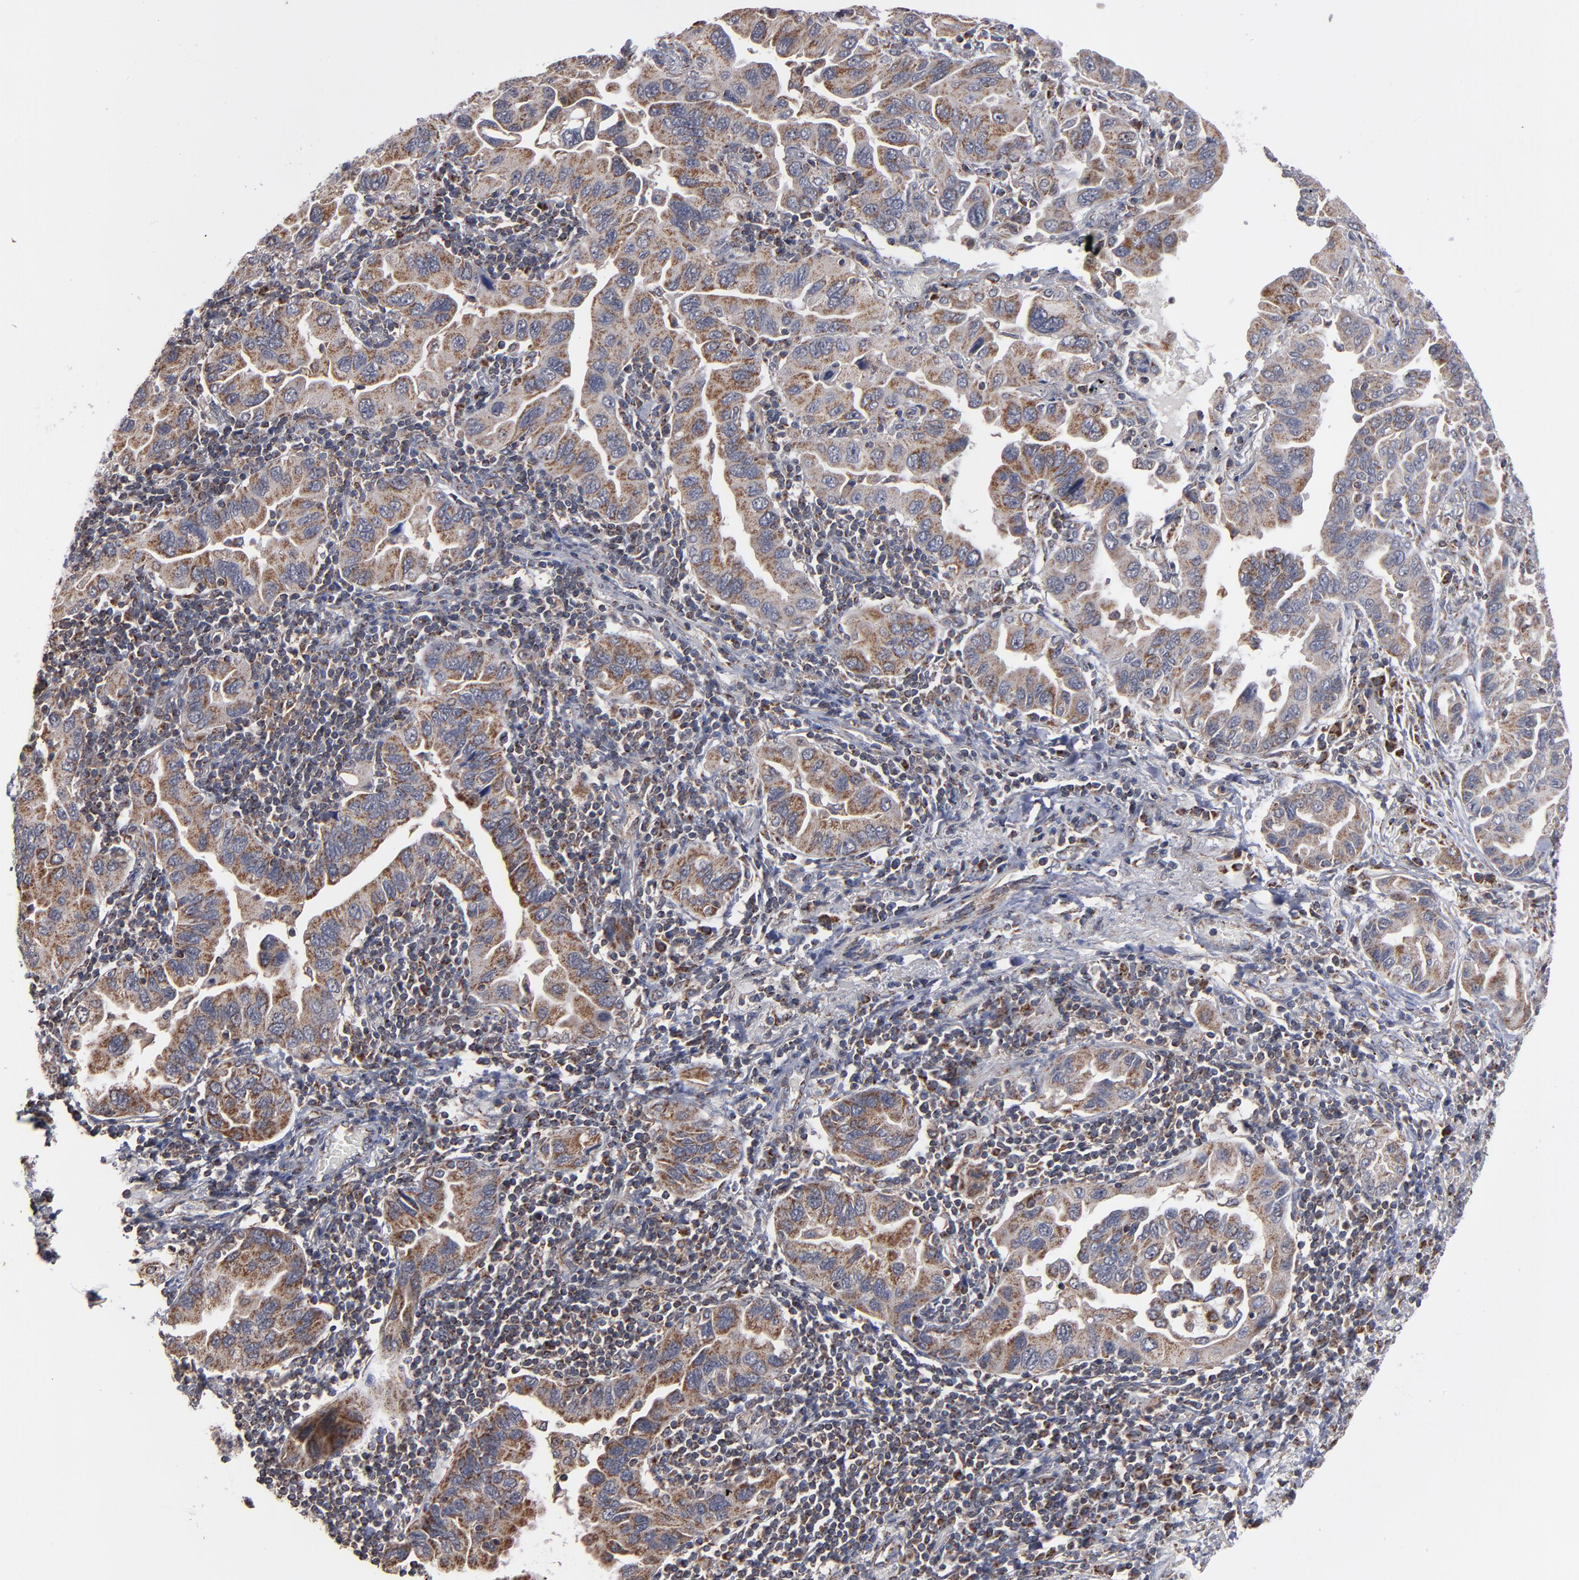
{"staining": {"intensity": "moderate", "quantity": ">75%", "location": "cytoplasmic/membranous"}, "tissue": "lung cancer", "cell_type": "Tumor cells", "image_type": "cancer", "snomed": [{"axis": "morphology", "description": "Adenocarcinoma, NOS"}, {"axis": "topography", "description": "Lung"}], "caption": "There is medium levels of moderate cytoplasmic/membranous positivity in tumor cells of lung cancer (adenocarcinoma), as demonstrated by immunohistochemical staining (brown color).", "gene": "MIPOL1", "patient": {"sex": "female", "age": 65}}